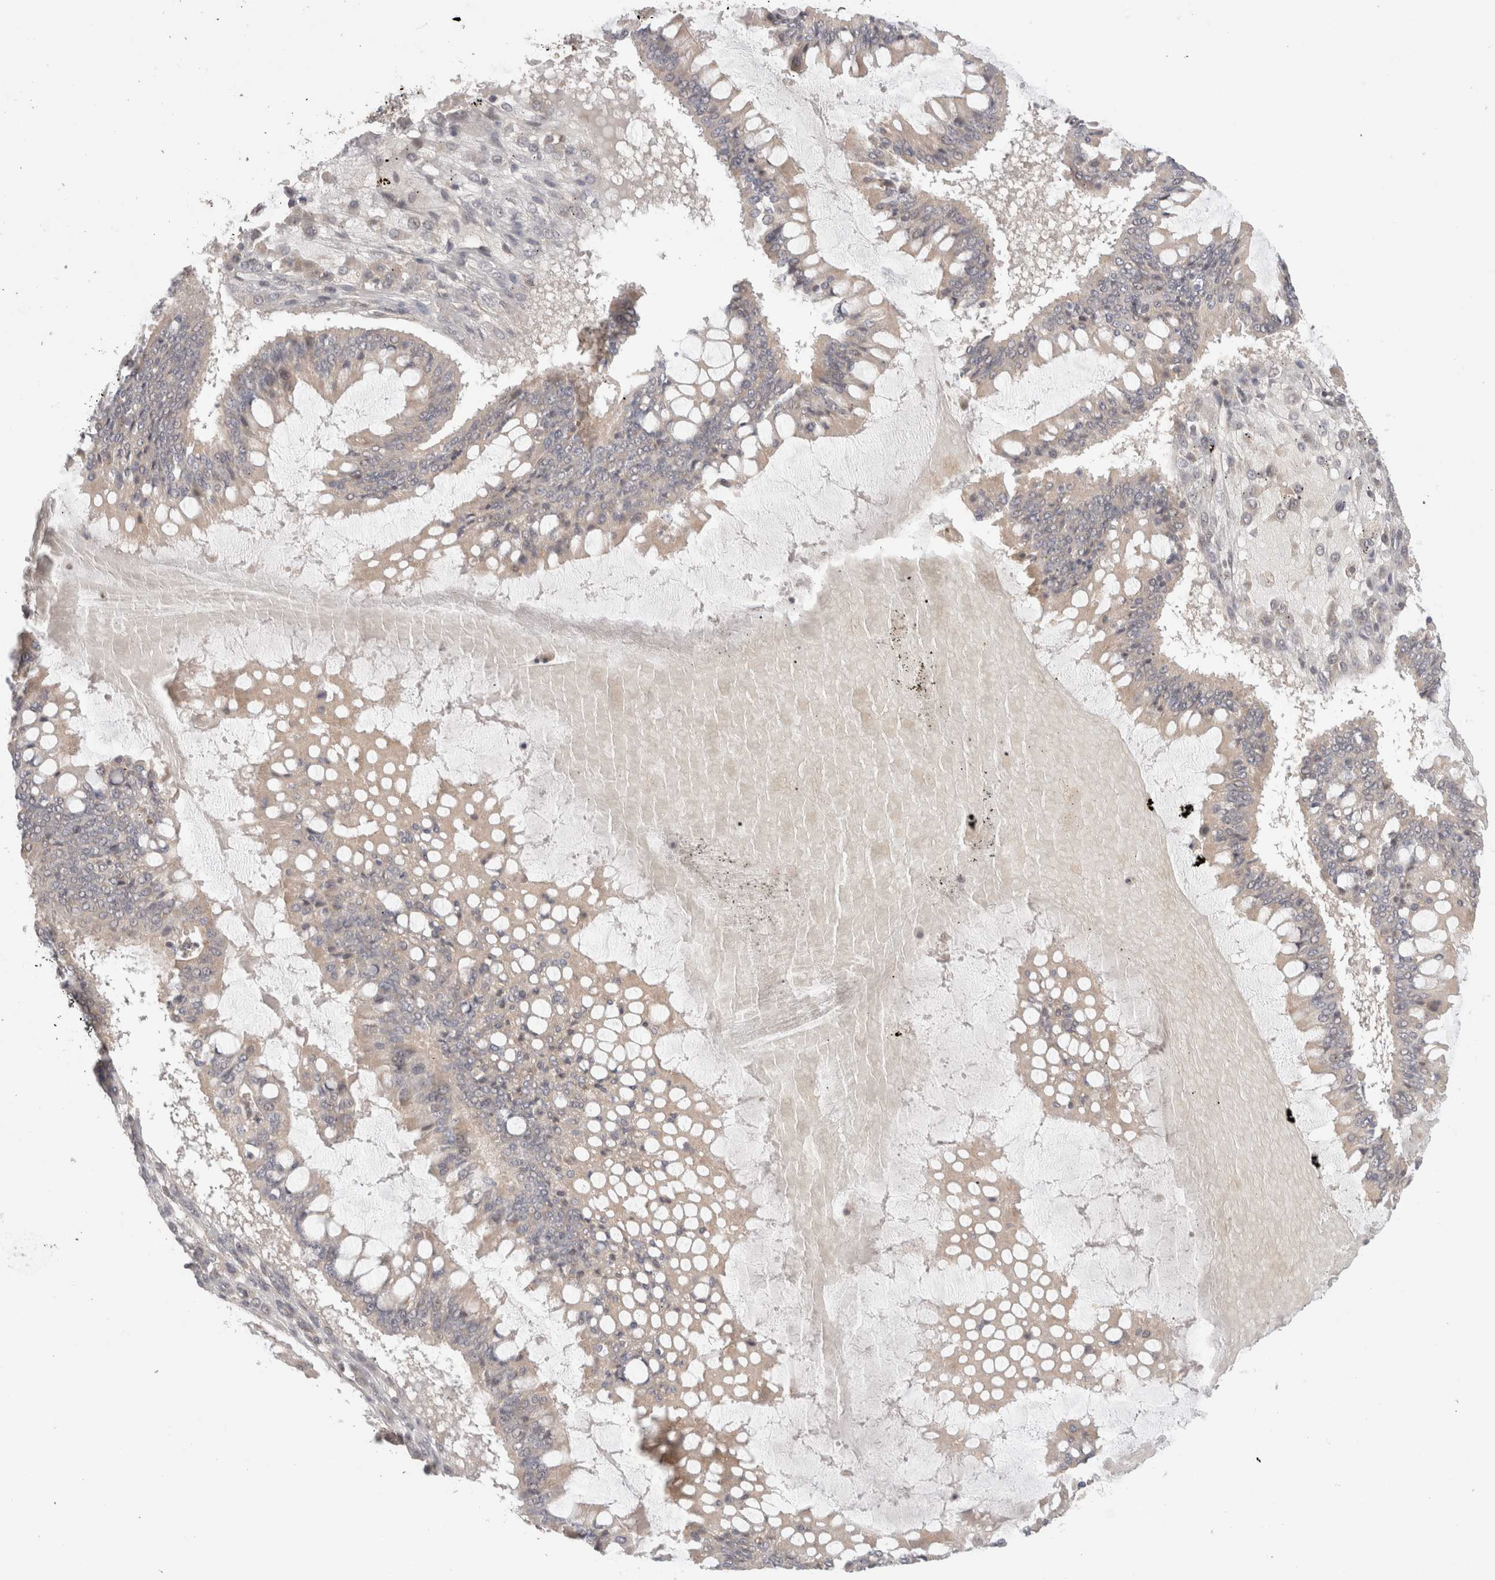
{"staining": {"intensity": "negative", "quantity": "none", "location": "none"}, "tissue": "ovarian cancer", "cell_type": "Tumor cells", "image_type": "cancer", "snomed": [{"axis": "morphology", "description": "Cystadenocarcinoma, mucinous, NOS"}, {"axis": "topography", "description": "Ovary"}], "caption": "Immunohistochemistry photomicrograph of neoplastic tissue: ovarian cancer (mucinous cystadenocarcinoma) stained with DAB exhibits no significant protein staining in tumor cells.", "gene": "HSPG2", "patient": {"sex": "female", "age": 73}}